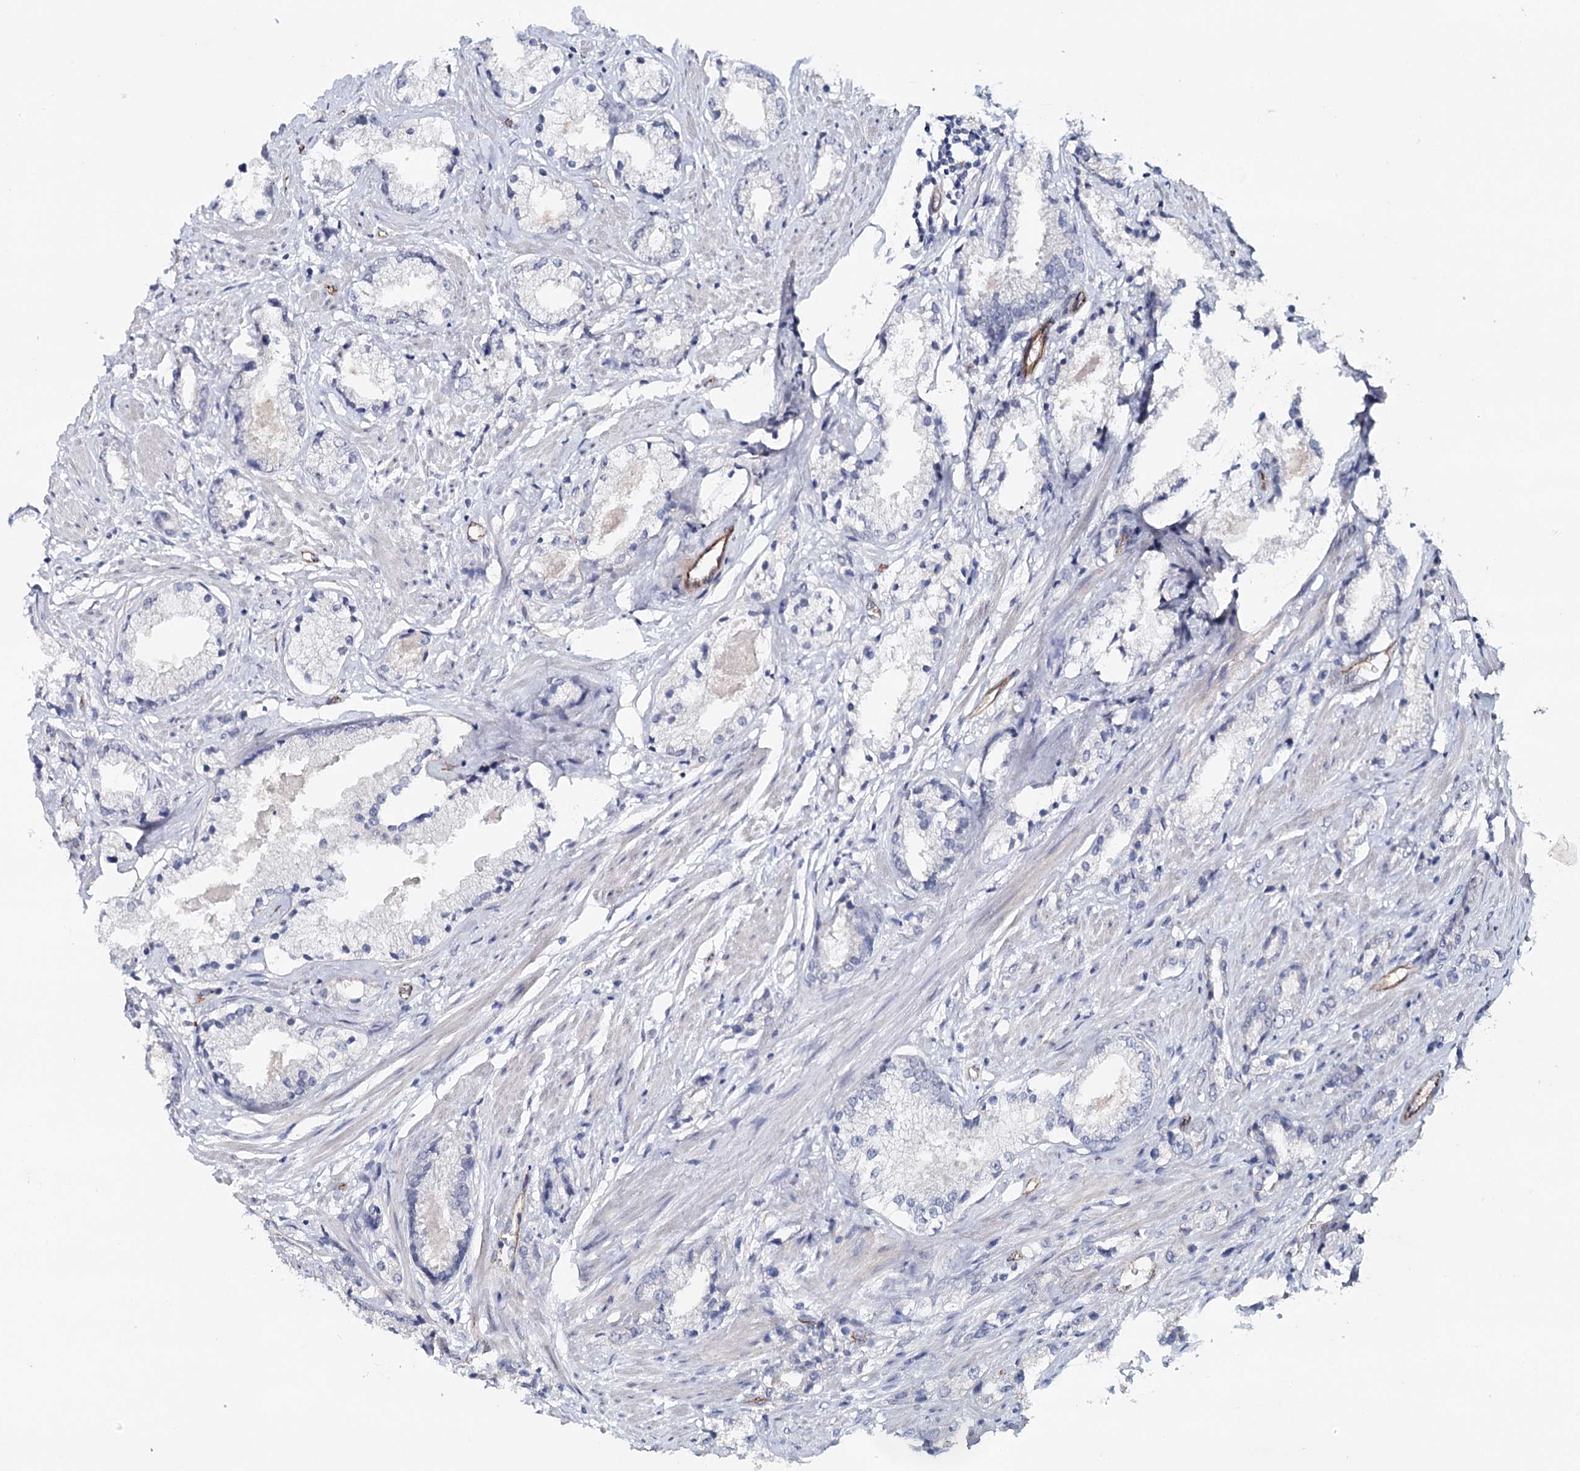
{"staining": {"intensity": "negative", "quantity": "none", "location": "none"}, "tissue": "prostate cancer", "cell_type": "Tumor cells", "image_type": "cancer", "snomed": [{"axis": "morphology", "description": "Adenocarcinoma, High grade"}, {"axis": "topography", "description": "Prostate"}], "caption": "DAB (3,3'-diaminobenzidine) immunohistochemical staining of prostate cancer (high-grade adenocarcinoma) displays no significant expression in tumor cells.", "gene": "SYNPO", "patient": {"sex": "male", "age": 66}}